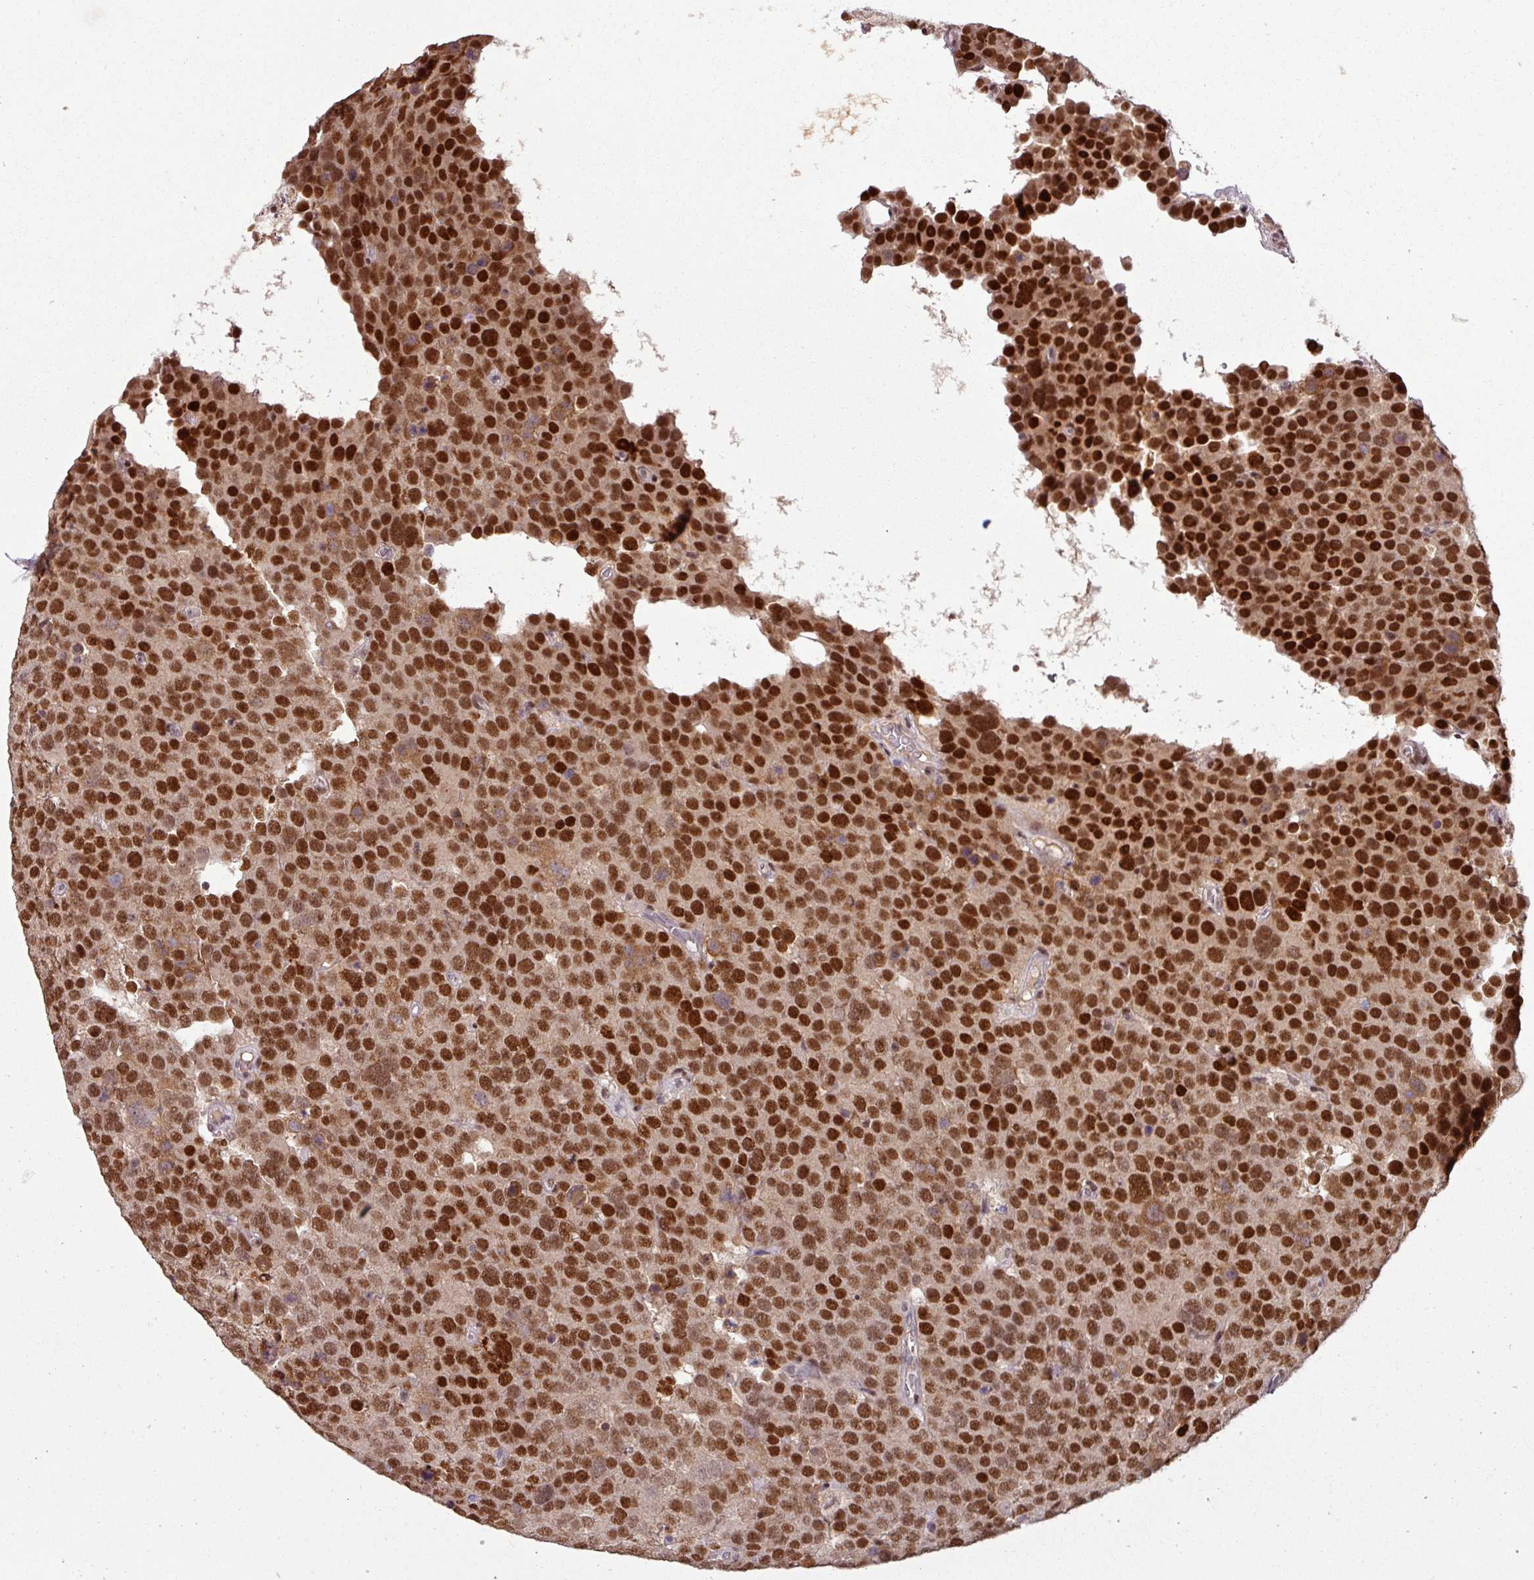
{"staining": {"intensity": "strong", "quantity": ">75%", "location": "nuclear"}, "tissue": "testis cancer", "cell_type": "Tumor cells", "image_type": "cancer", "snomed": [{"axis": "morphology", "description": "Seminoma, NOS"}, {"axis": "topography", "description": "Testis"}], "caption": "Seminoma (testis) stained for a protein exhibits strong nuclear positivity in tumor cells. Nuclei are stained in blue.", "gene": "IRF2BPL", "patient": {"sex": "male", "age": 71}}